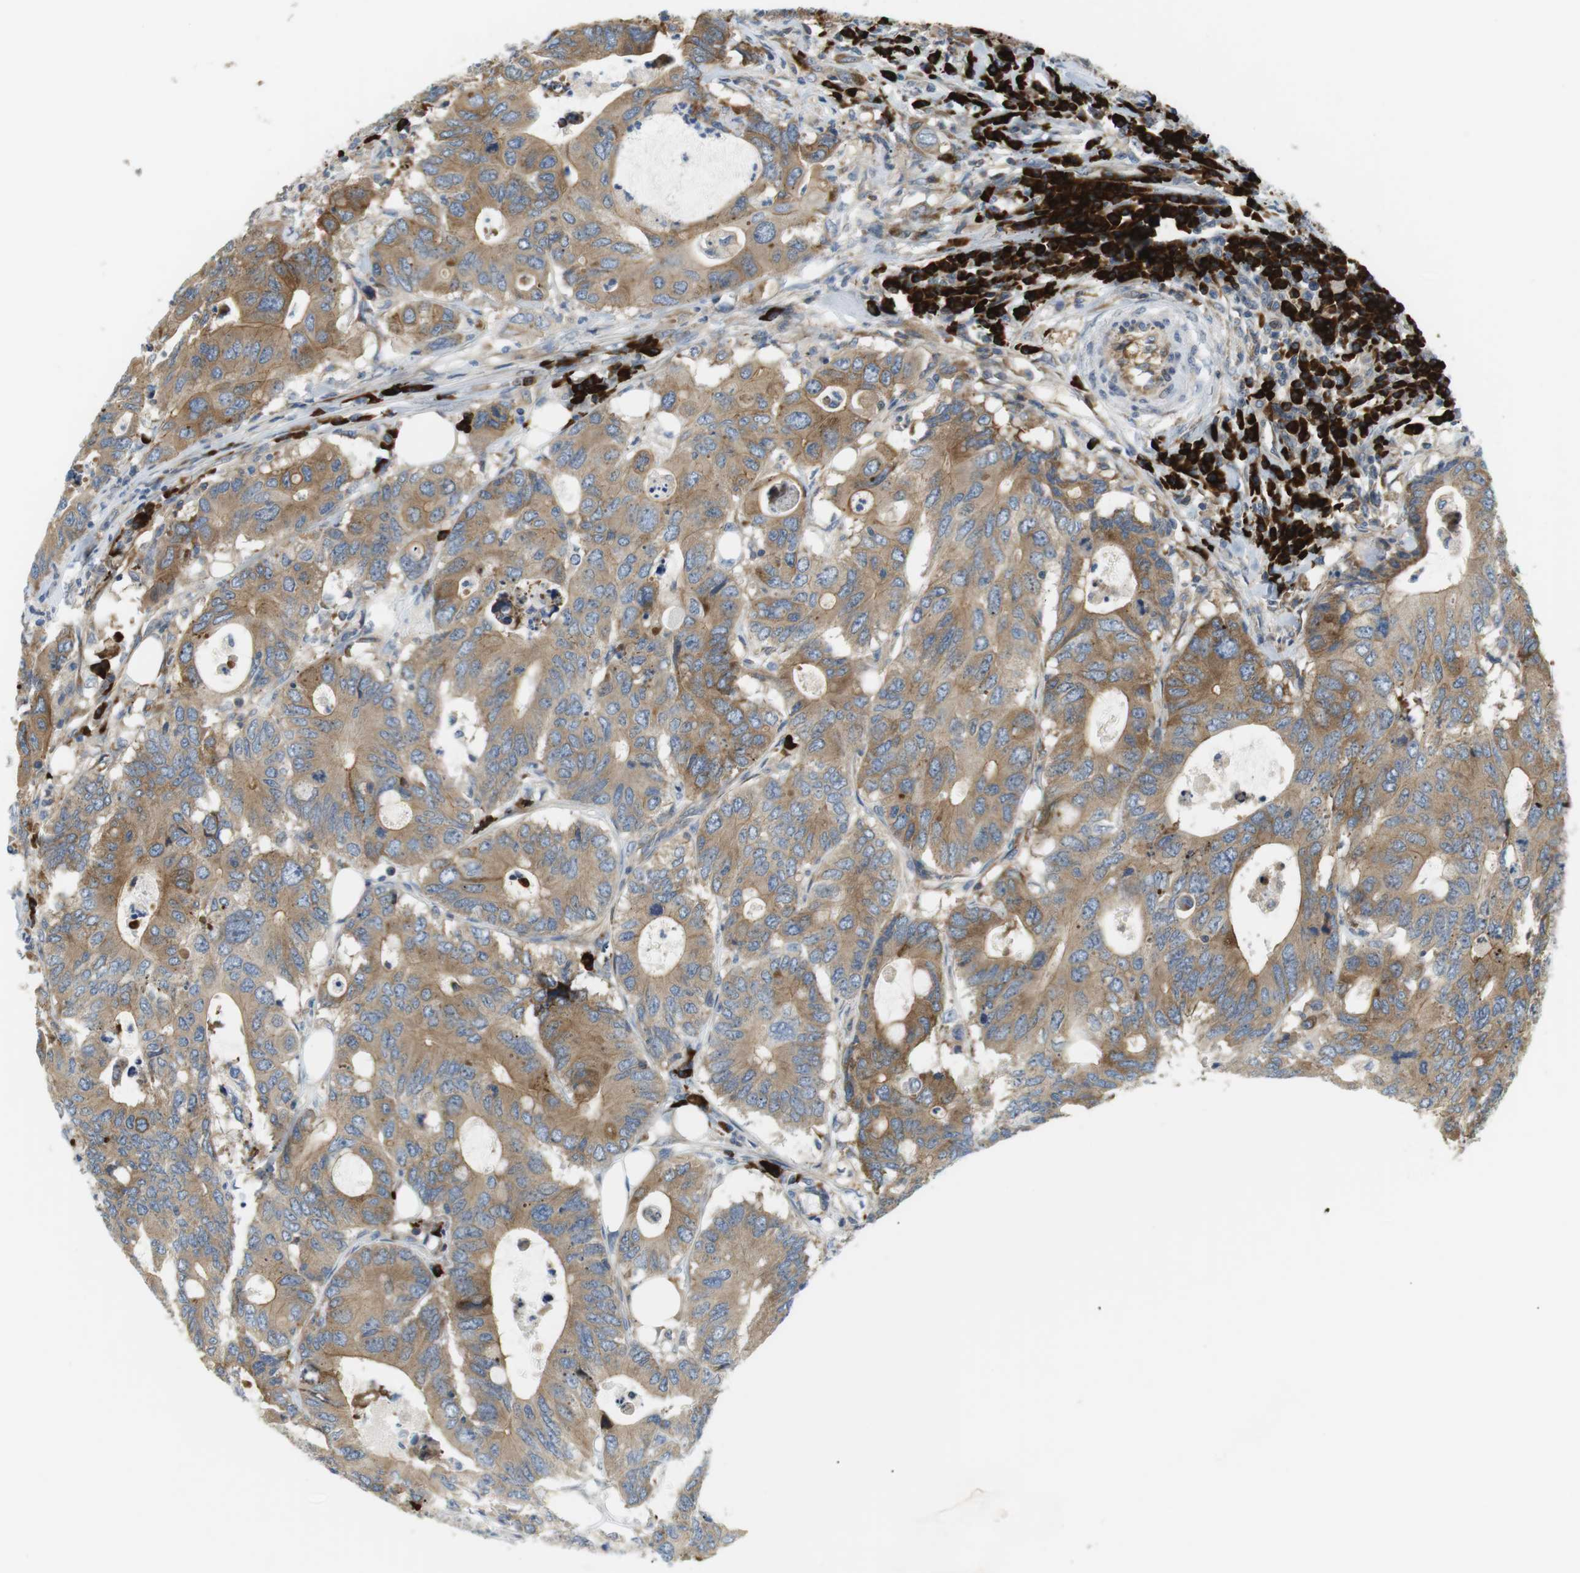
{"staining": {"intensity": "moderate", "quantity": ">75%", "location": "cytoplasmic/membranous"}, "tissue": "colorectal cancer", "cell_type": "Tumor cells", "image_type": "cancer", "snomed": [{"axis": "morphology", "description": "Adenocarcinoma, NOS"}, {"axis": "topography", "description": "Colon"}], "caption": "Moderate cytoplasmic/membranous expression is identified in approximately >75% of tumor cells in colorectal cancer. The staining is performed using DAB brown chromogen to label protein expression. The nuclei are counter-stained blue using hematoxylin.", "gene": "TMEM200A", "patient": {"sex": "male", "age": 71}}